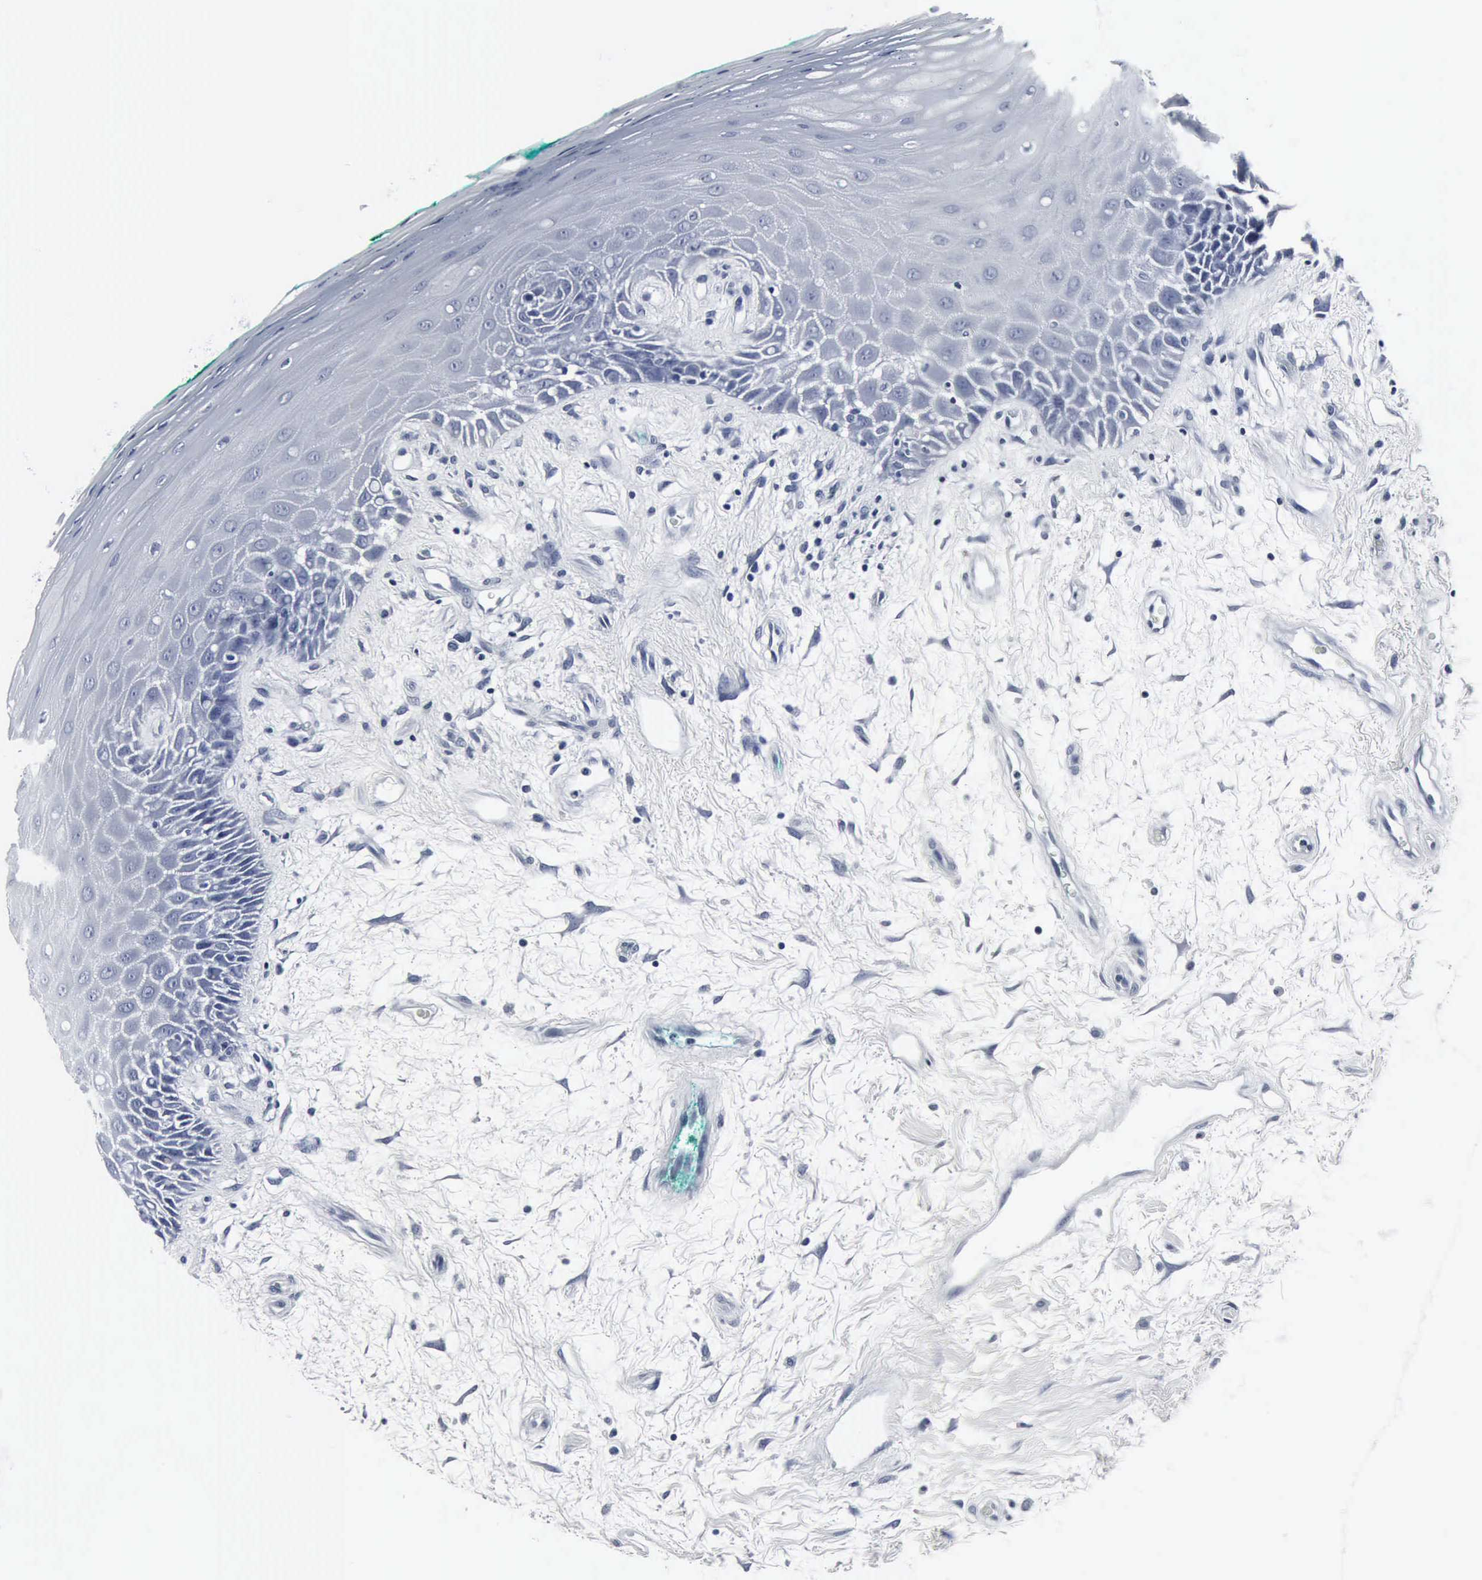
{"staining": {"intensity": "negative", "quantity": "none", "location": "none"}, "tissue": "oral mucosa", "cell_type": "Squamous epithelial cells", "image_type": "normal", "snomed": [{"axis": "morphology", "description": "Normal tissue, NOS"}, {"axis": "morphology", "description": "Squamous cell carcinoma, NOS"}, {"axis": "topography", "description": "Skeletal muscle"}, {"axis": "topography", "description": "Oral tissue"}, {"axis": "topography", "description": "Head-Neck"}], "caption": "This is an immunohistochemistry (IHC) micrograph of benign human oral mucosa. There is no expression in squamous epithelial cells.", "gene": "SNAP25", "patient": {"sex": "female", "age": 84}}